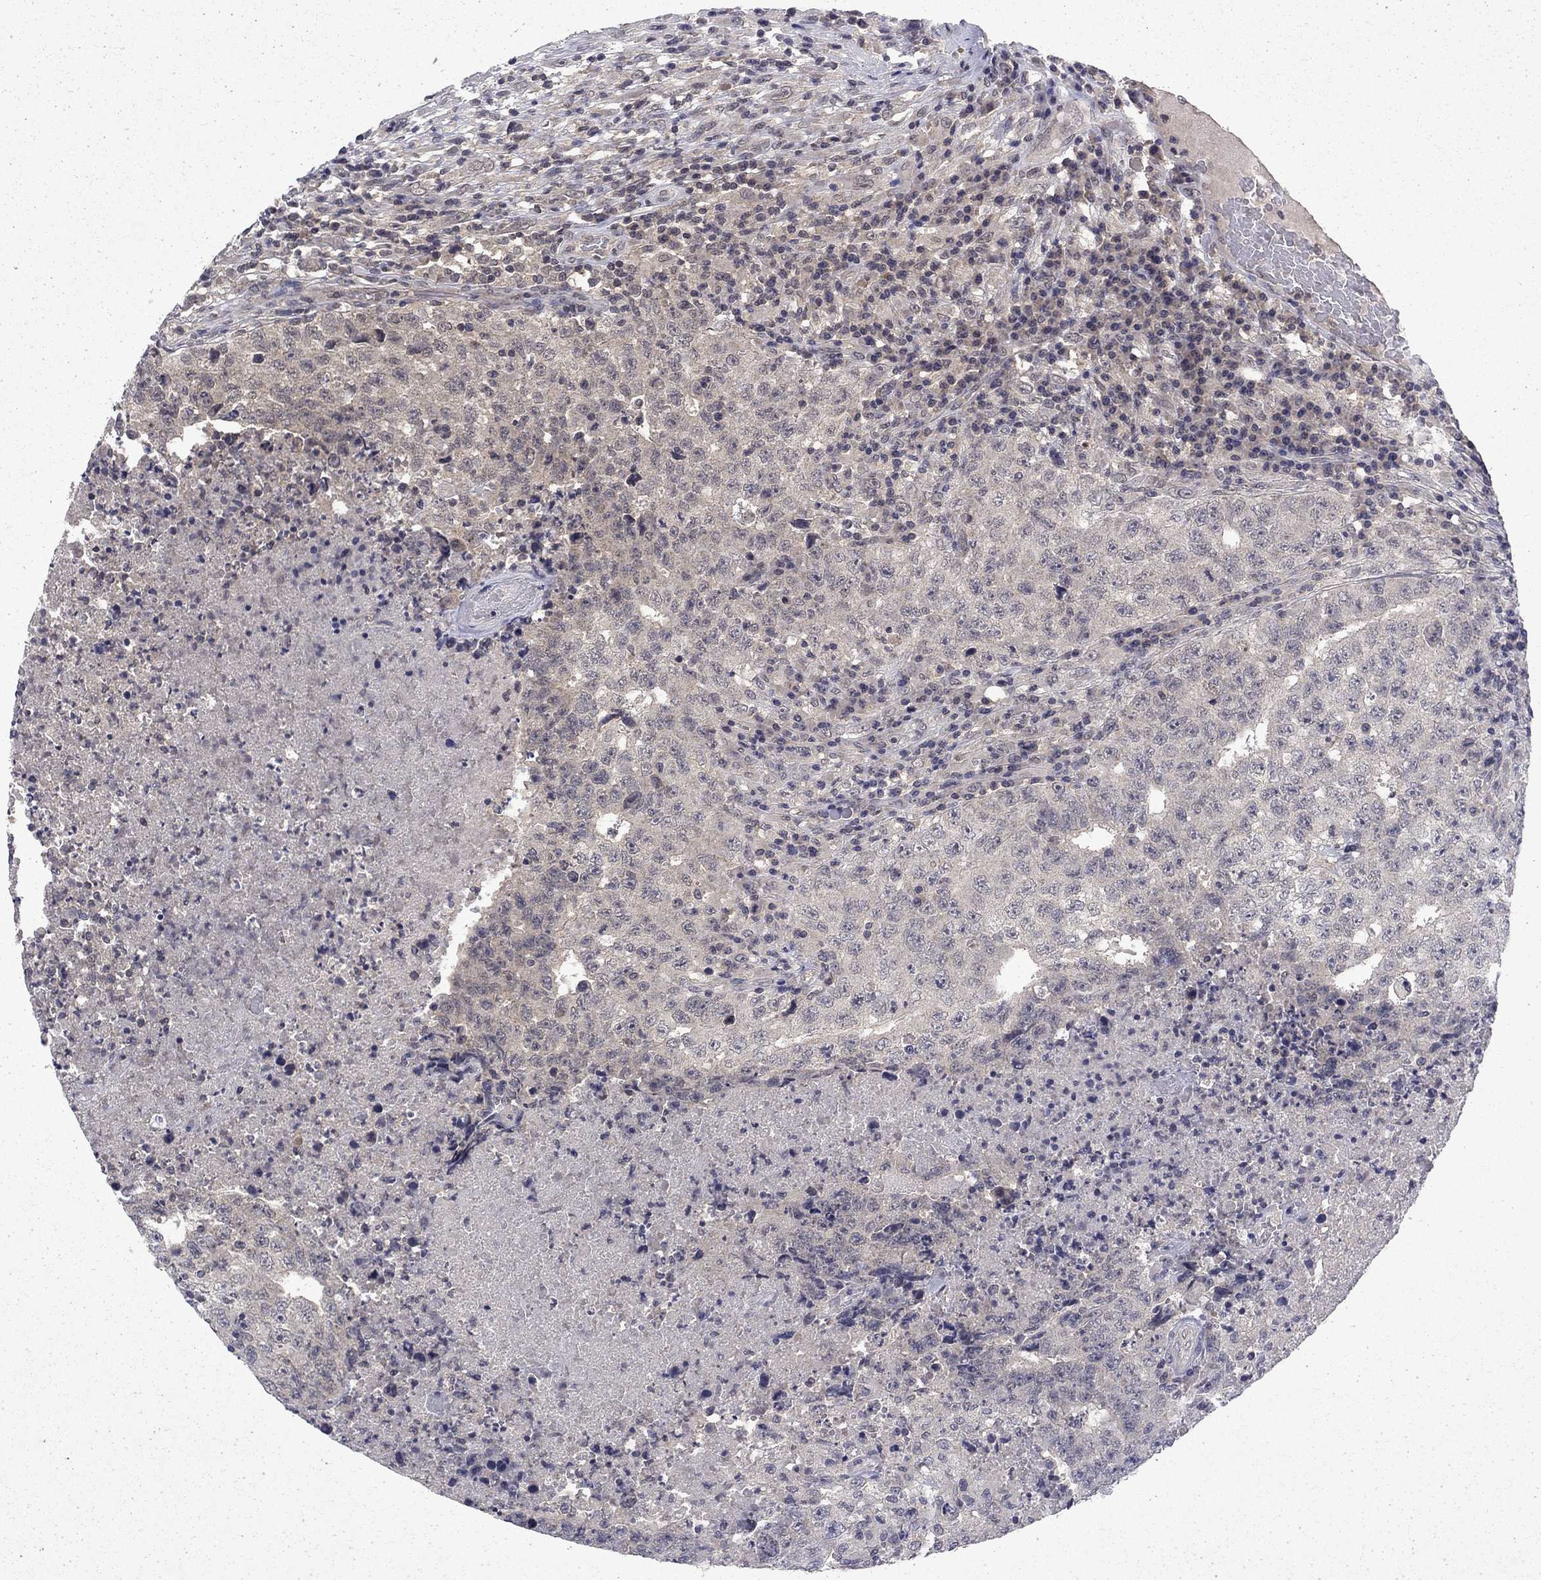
{"staining": {"intensity": "negative", "quantity": "none", "location": "none"}, "tissue": "testis cancer", "cell_type": "Tumor cells", "image_type": "cancer", "snomed": [{"axis": "morphology", "description": "Necrosis, NOS"}, {"axis": "morphology", "description": "Carcinoma, Embryonal, NOS"}, {"axis": "topography", "description": "Testis"}], "caption": "Tumor cells show no significant positivity in testis cancer.", "gene": "CHAT", "patient": {"sex": "male", "age": 19}}